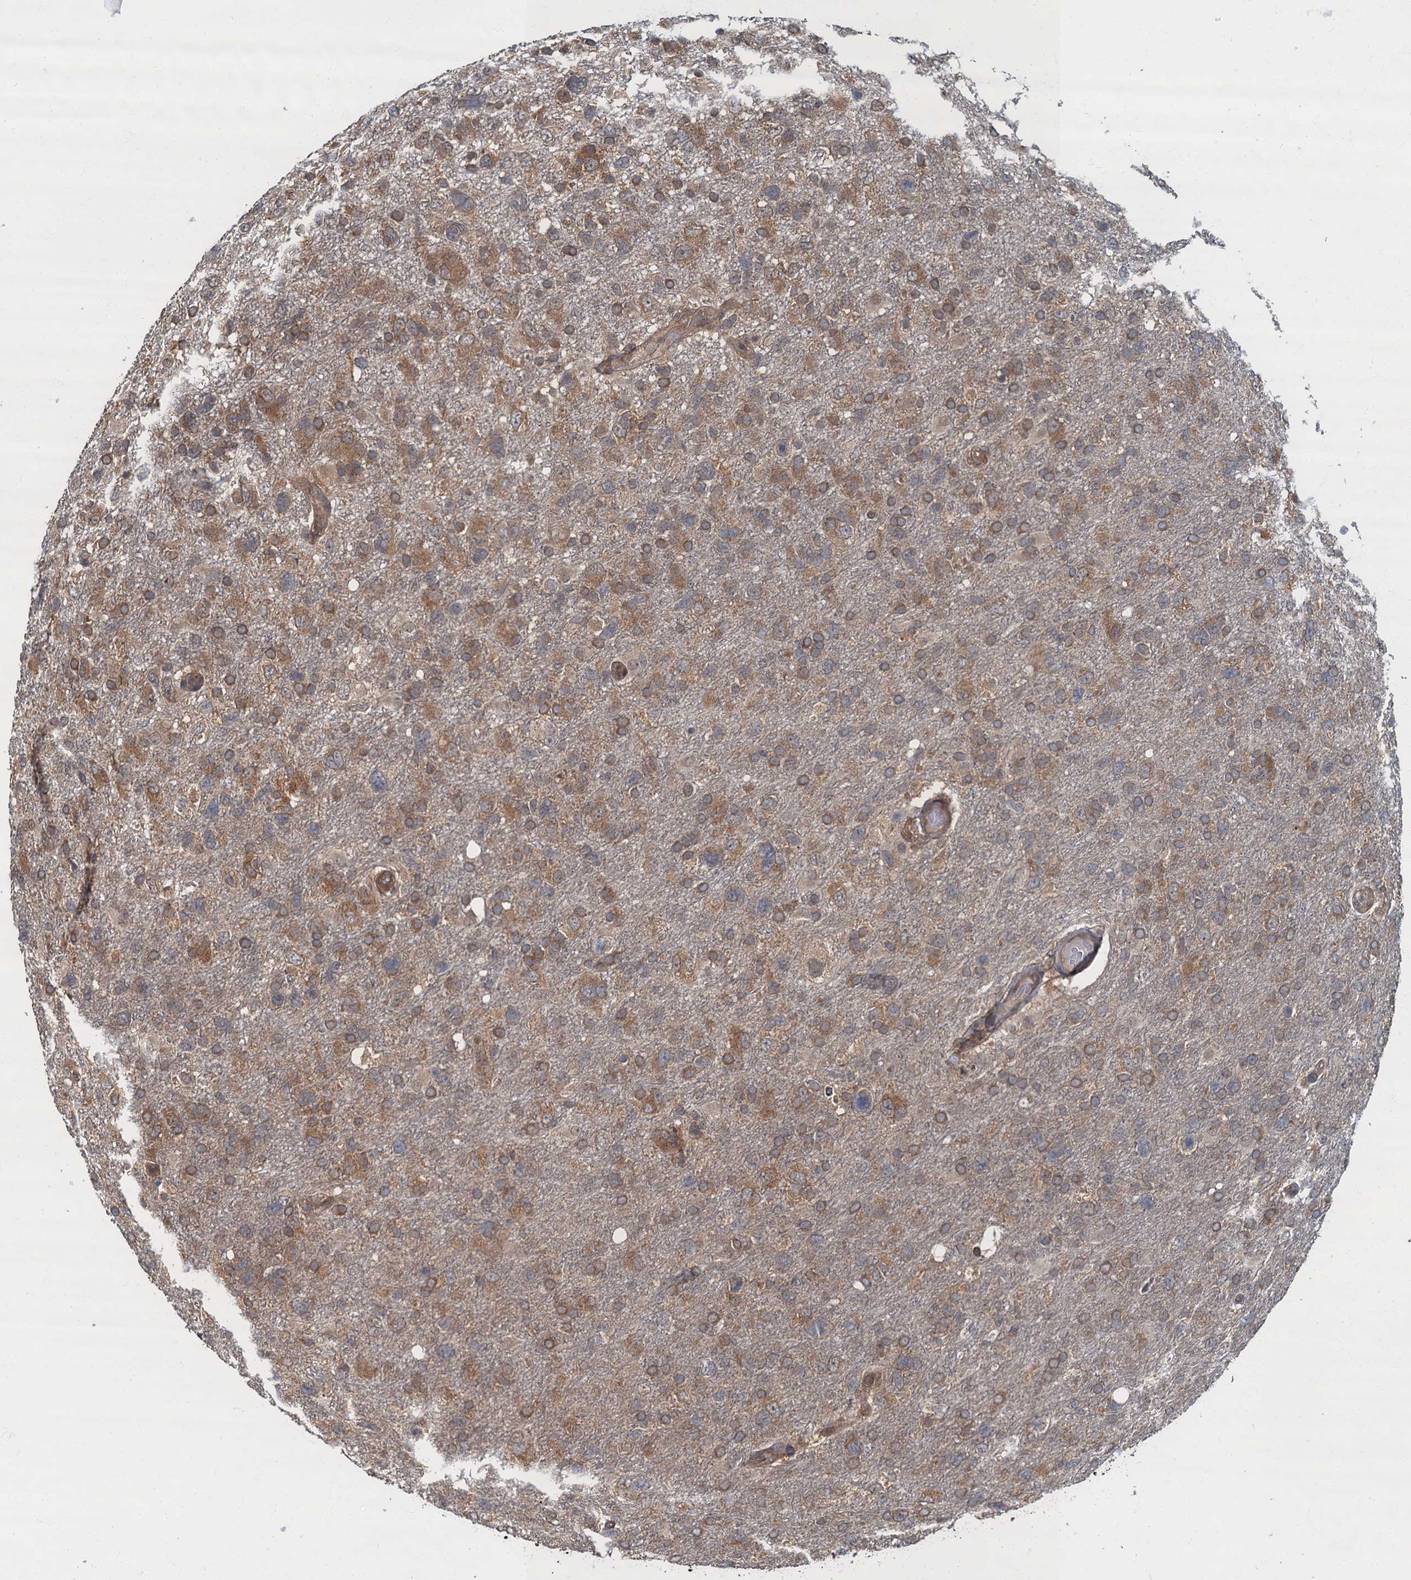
{"staining": {"intensity": "moderate", "quantity": ">75%", "location": "cytoplasmic/membranous"}, "tissue": "glioma", "cell_type": "Tumor cells", "image_type": "cancer", "snomed": [{"axis": "morphology", "description": "Glioma, malignant, High grade"}, {"axis": "topography", "description": "Brain"}], "caption": "A histopathology image of glioma stained for a protein reveals moderate cytoplasmic/membranous brown staining in tumor cells.", "gene": "TBCK", "patient": {"sex": "male", "age": 61}}